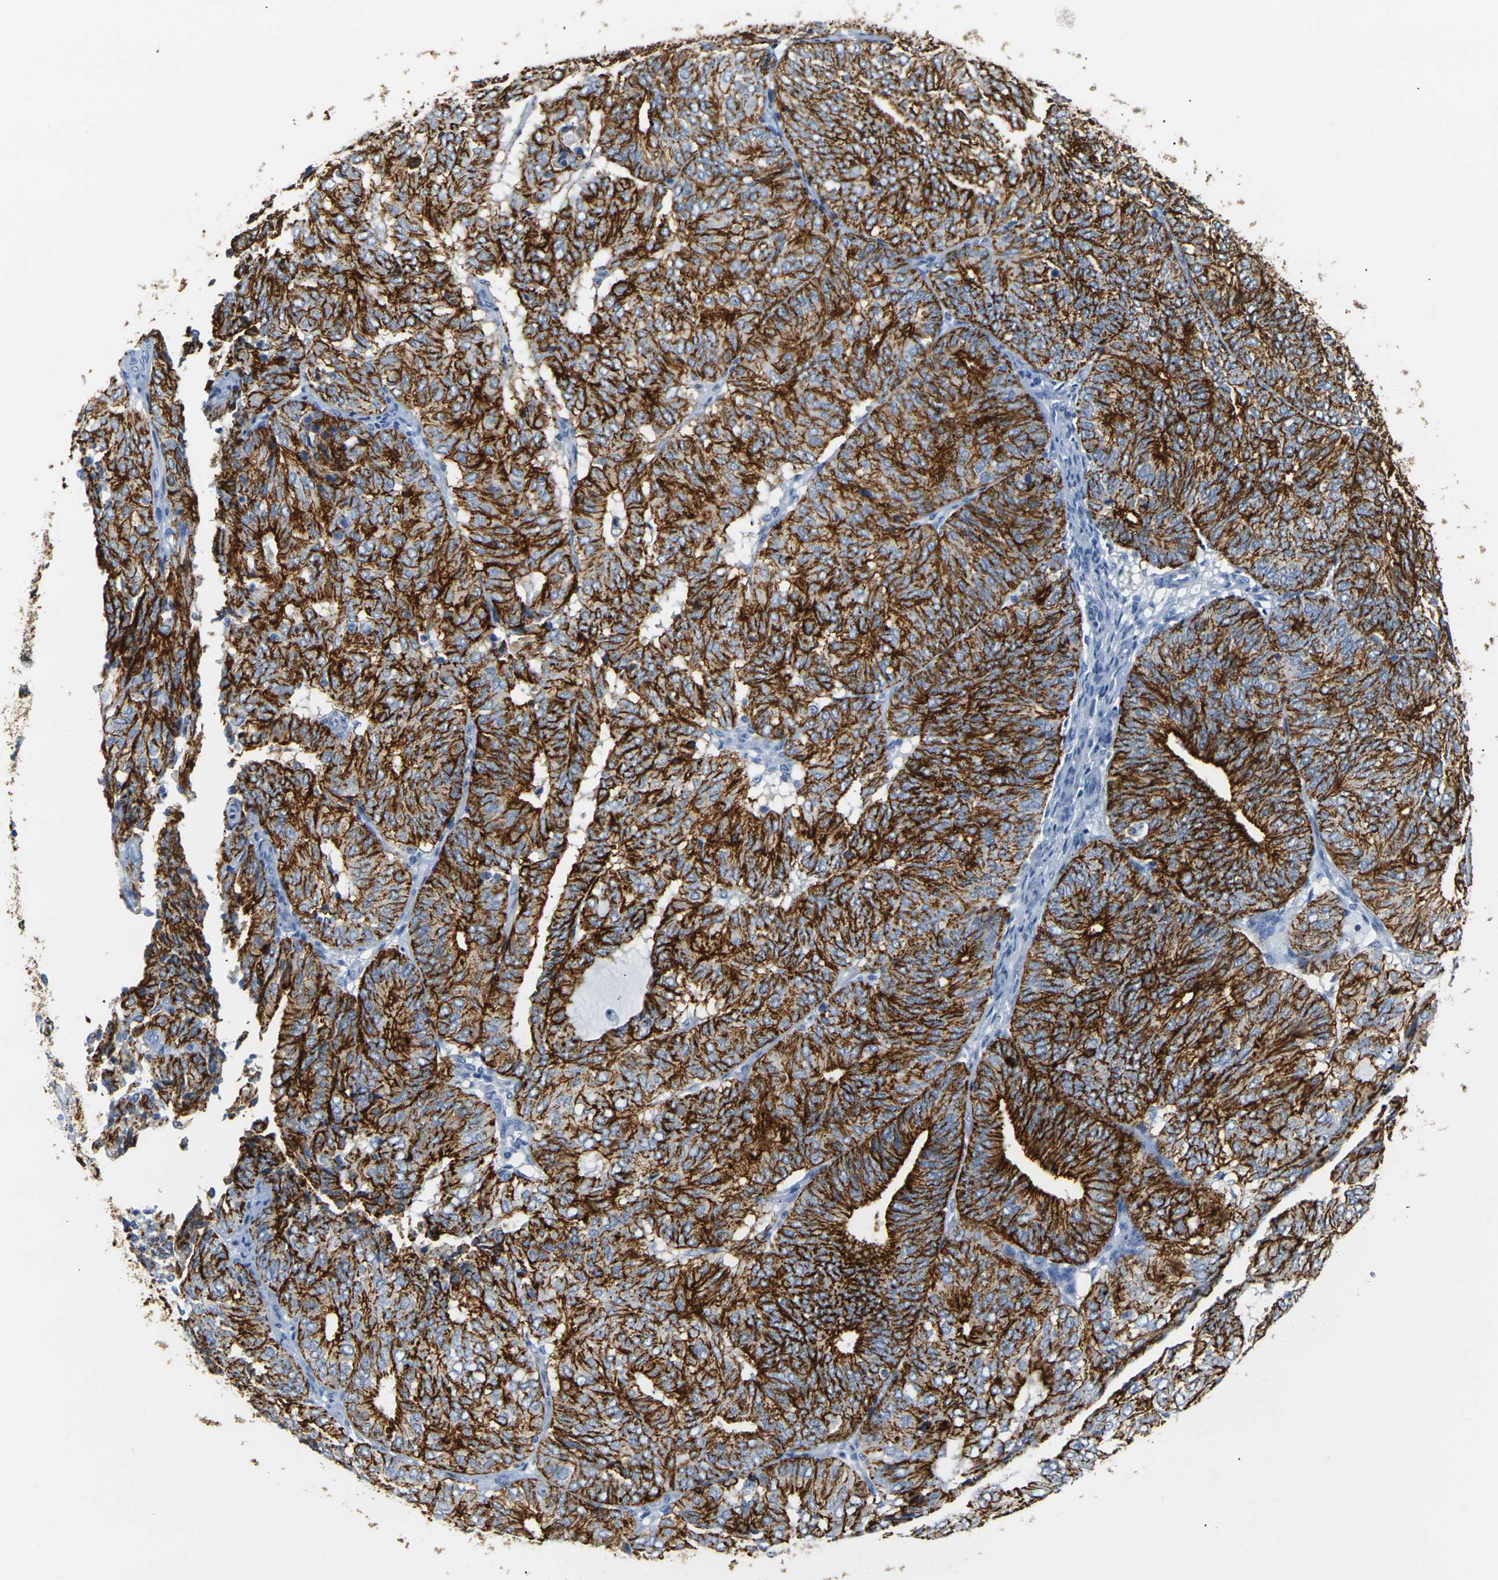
{"staining": {"intensity": "strong", "quantity": ">75%", "location": "cytoplasmic/membranous"}, "tissue": "endometrial cancer", "cell_type": "Tumor cells", "image_type": "cancer", "snomed": [{"axis": "morphology", "description": "Adenocarcinoma, NOS"}, {"axis": "topography", "description": "Uterus"}], "caption": "DAB (3,3'-diaminobenzidine) immunohistochemical staining of endometrial adenocarcinoma demonstrates strong cytoplasmic/membranous protein positivity in about >75% of tumor cells.", "gene": "CLDN7", "patient": {"sex": "female", "age": 60}}